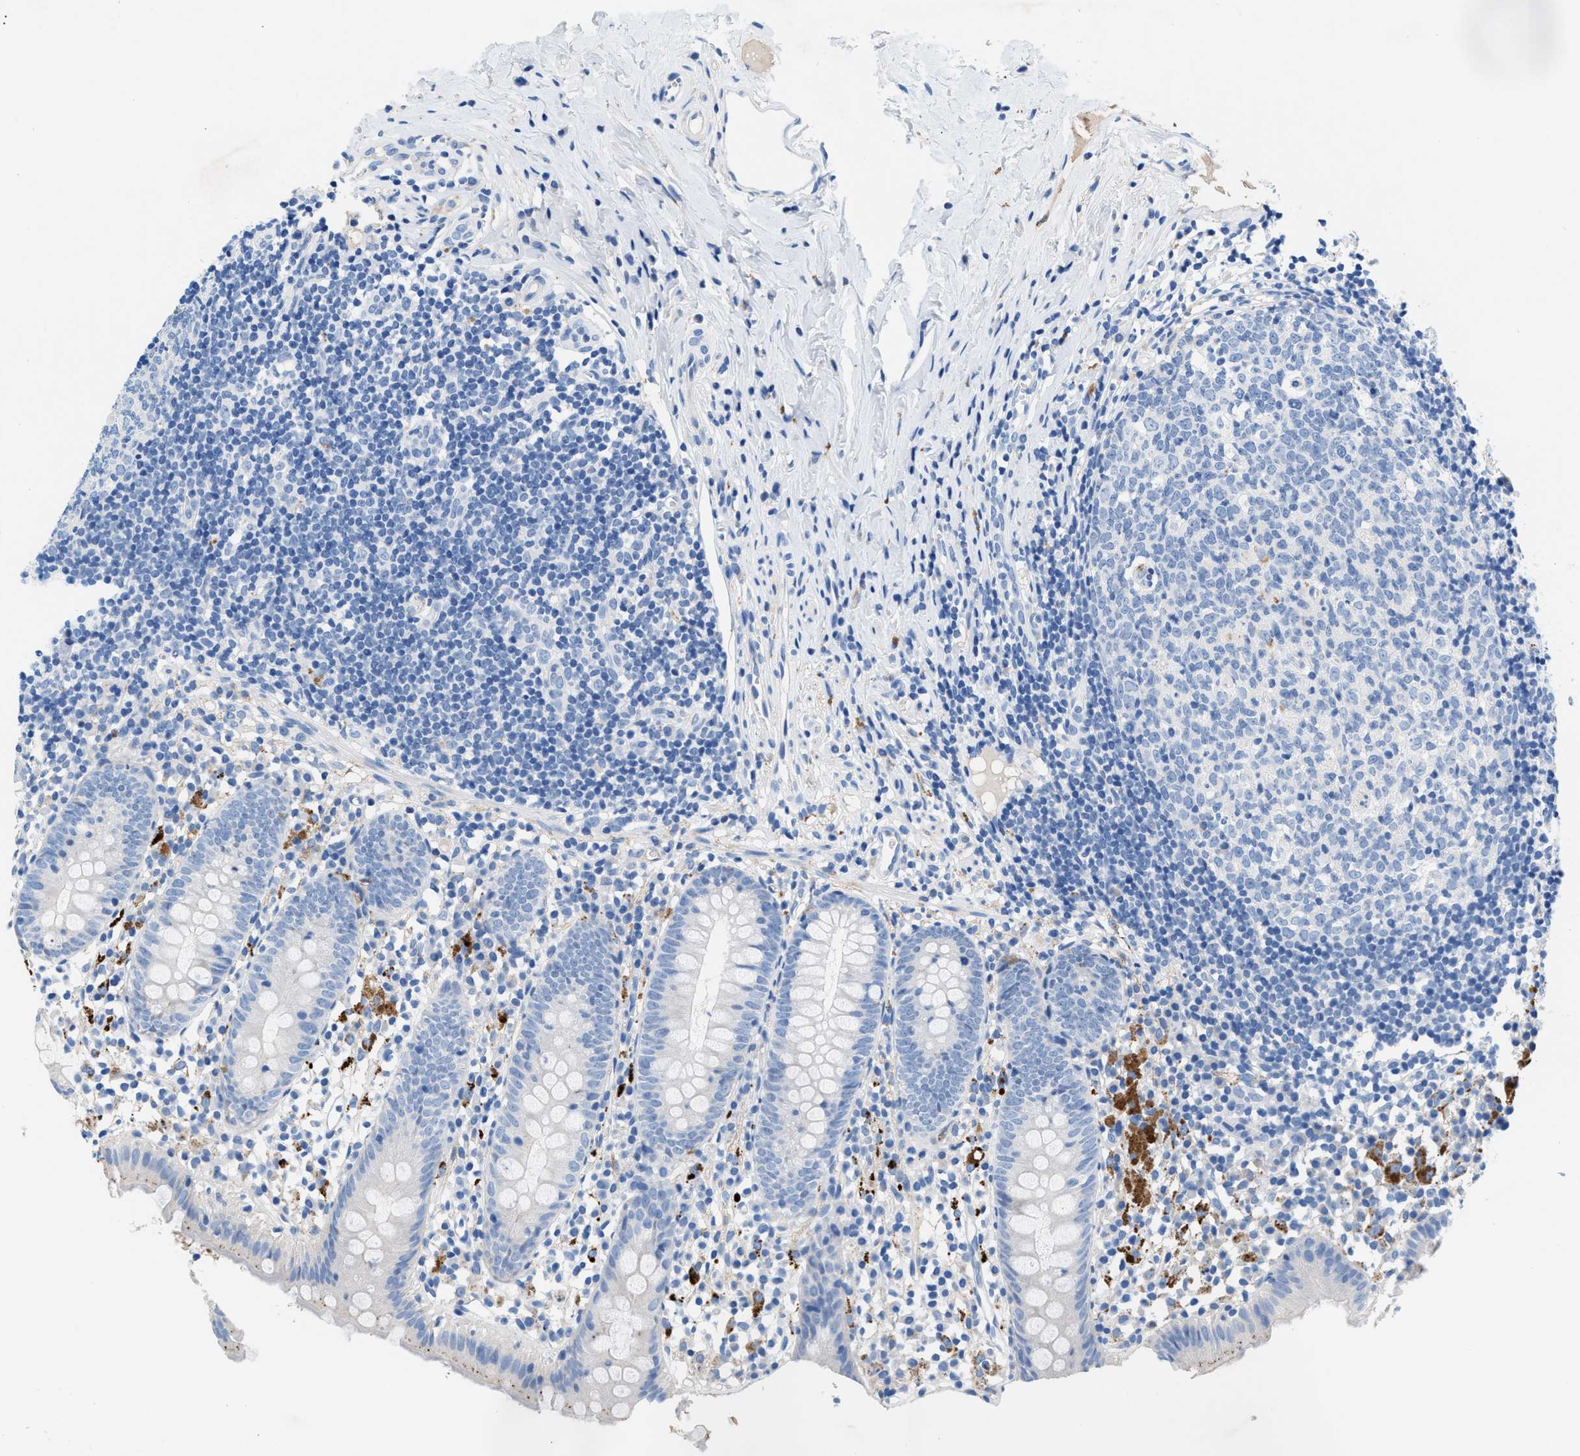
{"staining": {"intensity": "negative", "quantity": "none", "location": "none"}, "tissue": "appendix", "cell_type": "Glandular cells", "image_type": "normal", "snomed": [{"axis": "morphology", "description": "Normal tissue, NOS"}, {"axis": "topography", "description": "Appendix"}], "caption": "The immunohistochemistry photomicrograph has no significant positivity in glandular cells of appendix. (DAB (3,3'-diaminobenzidine) IHC with hematoxylin counter stain).", "gene": "SLFN13", "patient": {"sex": "female", "age": 20}}